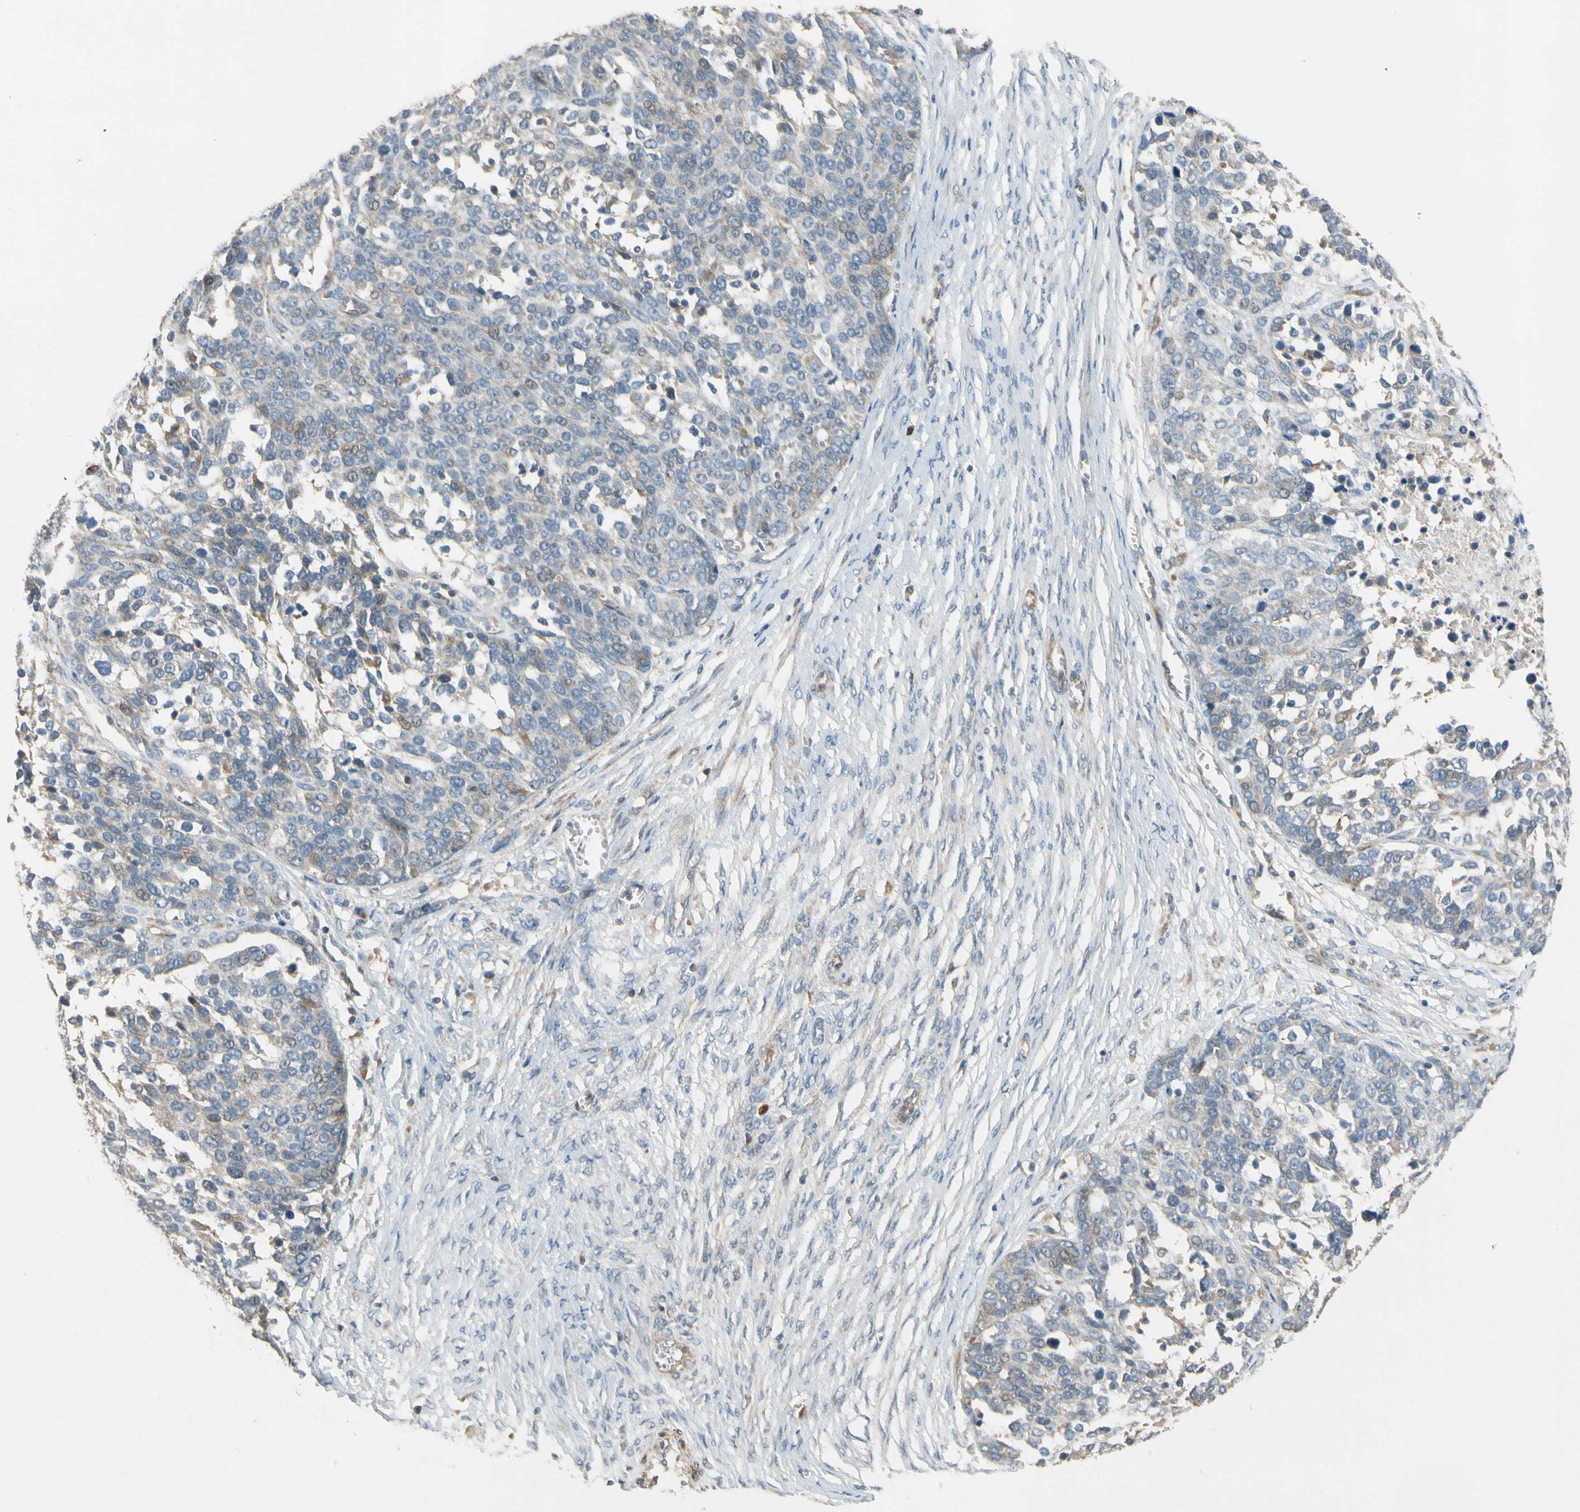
{"staining": {"intensity": "weak", "quantity": "25%-75%", "location": "cytoplasmic/membranous"}, "tissue": "ovarian cancer", "cell_type": "Tumor cells", "image_type": "cancer", "snomed": [{"axis": "morphology", "description": "Cystadenocarcinoma, serous, NOS"}, {"axis": "topography", "description": "Ovary"}], "caption": "Serous cystadenocarcinoma (ovarian) was stained to show a protein in brown. There is low levels of weak cytoplasmic/membranous positivity in approximately 25%-75% of tumor cells.", "gene": "MST1R", "patient": {"sex": "female", "age": 44}}